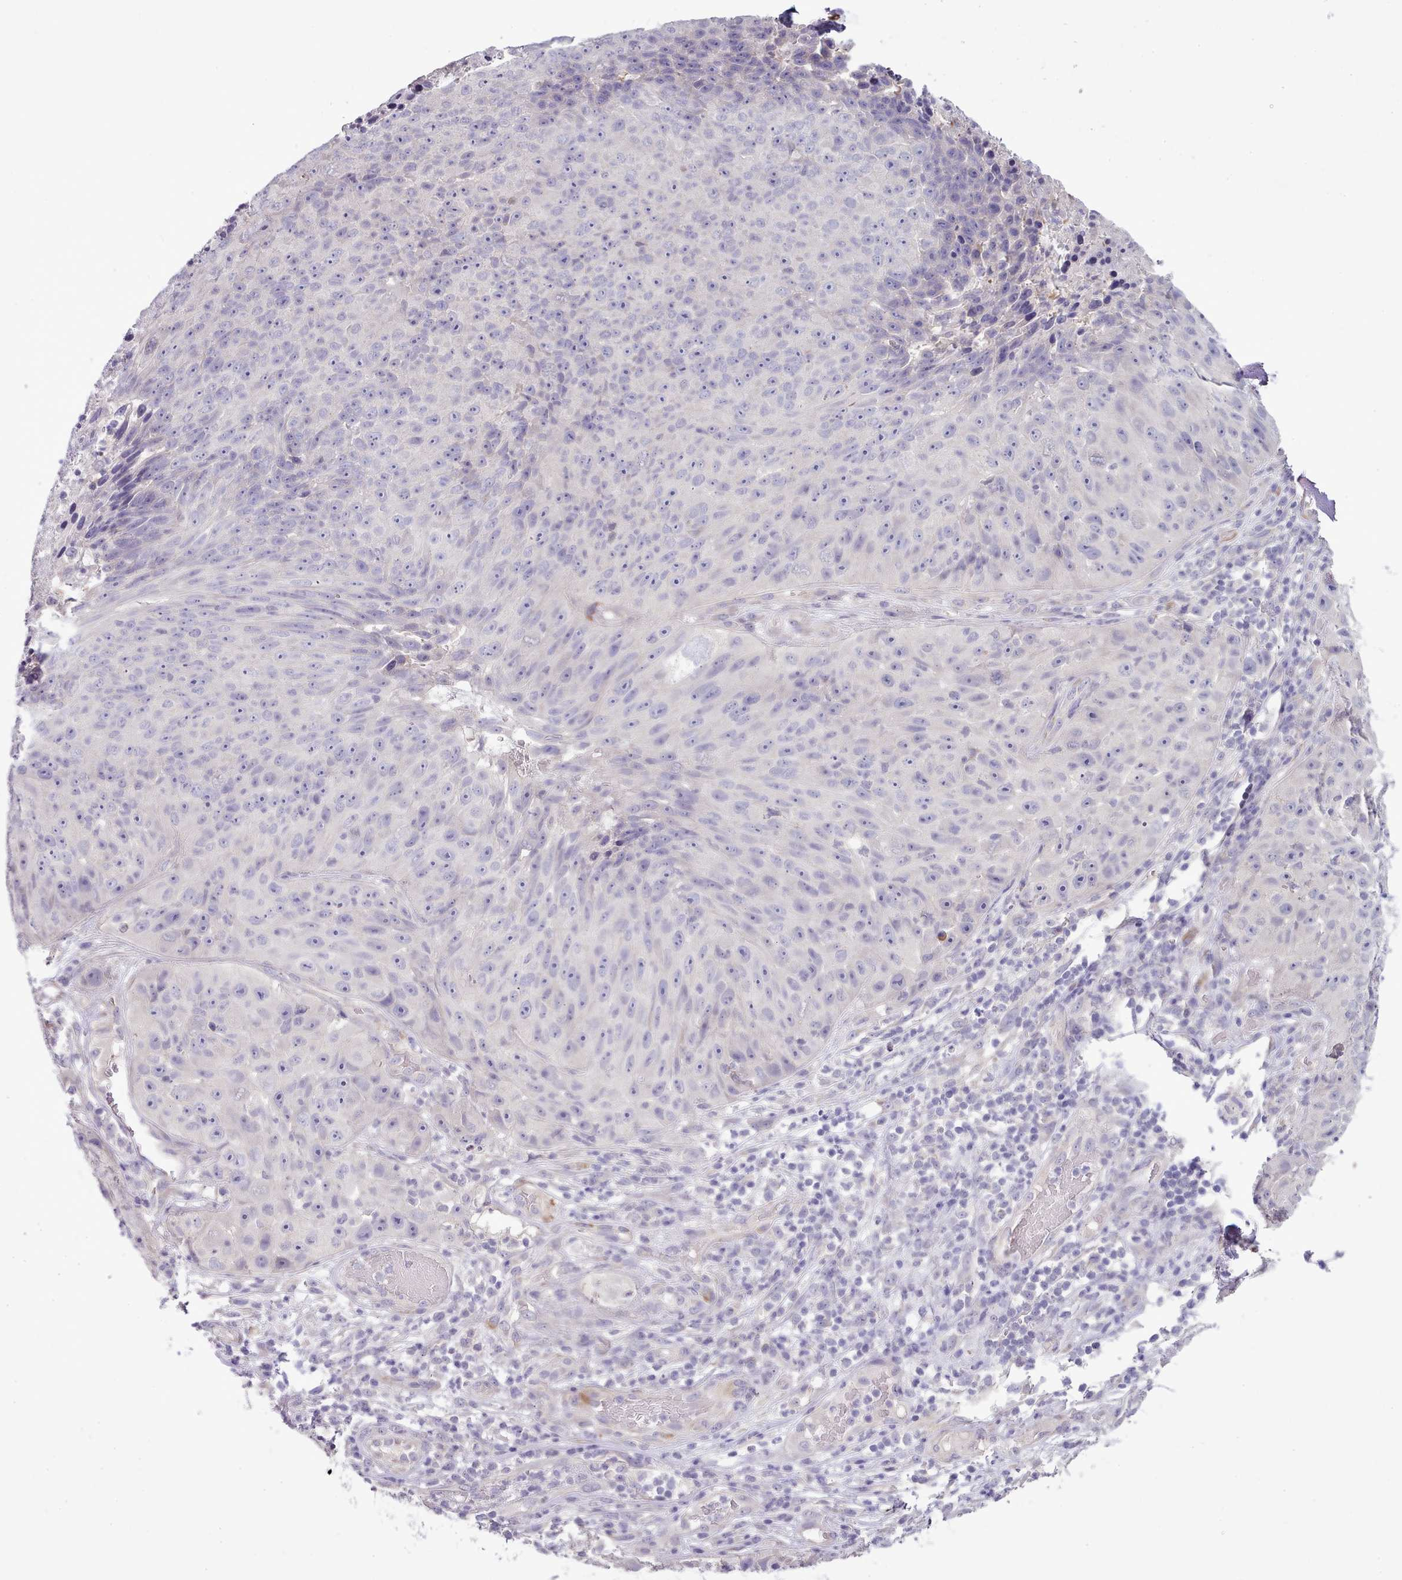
{"staining": {"intensity": "negative", "quantity": "none", "location": "none"}, "tissue": "skin cancer", "cell_type": "Tumor cells", "image_type": "cancer", "snomed": [{"axis": "morphology", "description": "Squamous cell carcinoma, NOS"}, {"axis": "topography", "description": "Skin"}], "caption": "Immunohistochemistry of skin cancer (squamous cell carcinoma) reveals no expression in tumor cells.", "gene": "SETX", "patient": {"sex": "female", "age": 87}}